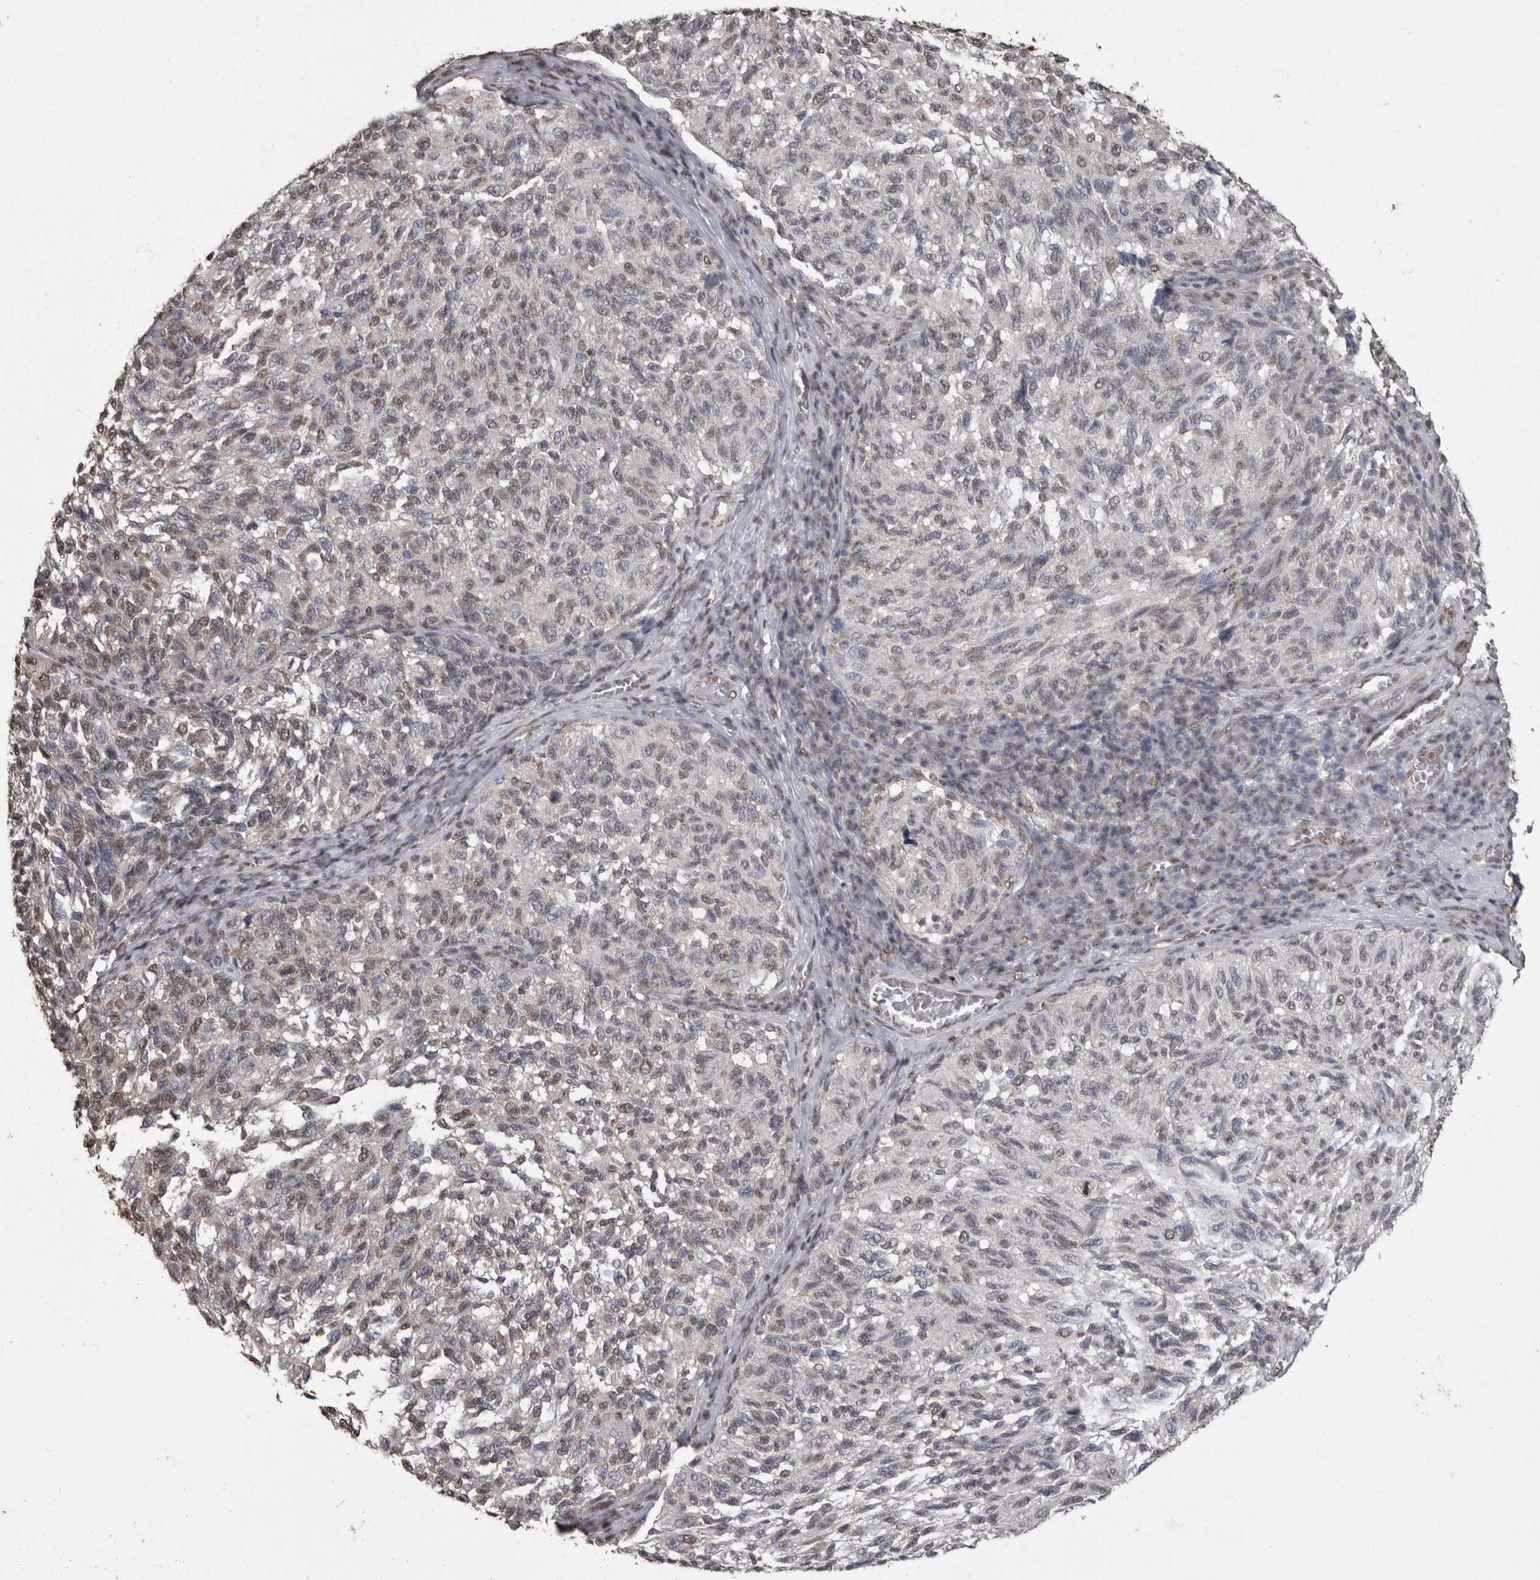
{"staining": {"intensity": "weak", "quantity": "25%-75%", "location": "nuclear"}, "tissue": "melanoma", "cell_type": "Tumor cells", "image_type": "cancer", "snomed": [{"axis": "morphology", "description": "Malignant melanoma, NOS"}, {"axis": "topography", "description": "Skin"}], "caption": "Tumor cells reveal low levels of weak nuclear expression in approximately 25%-75% of cells in malignant melanoma. The staining was performed using DAB, with brown indicating positive protein expression. Nuclei are stained blue with hematoxylin.", "gene": "SMAD7", "patient": {"sex": "female", "age": 73}}